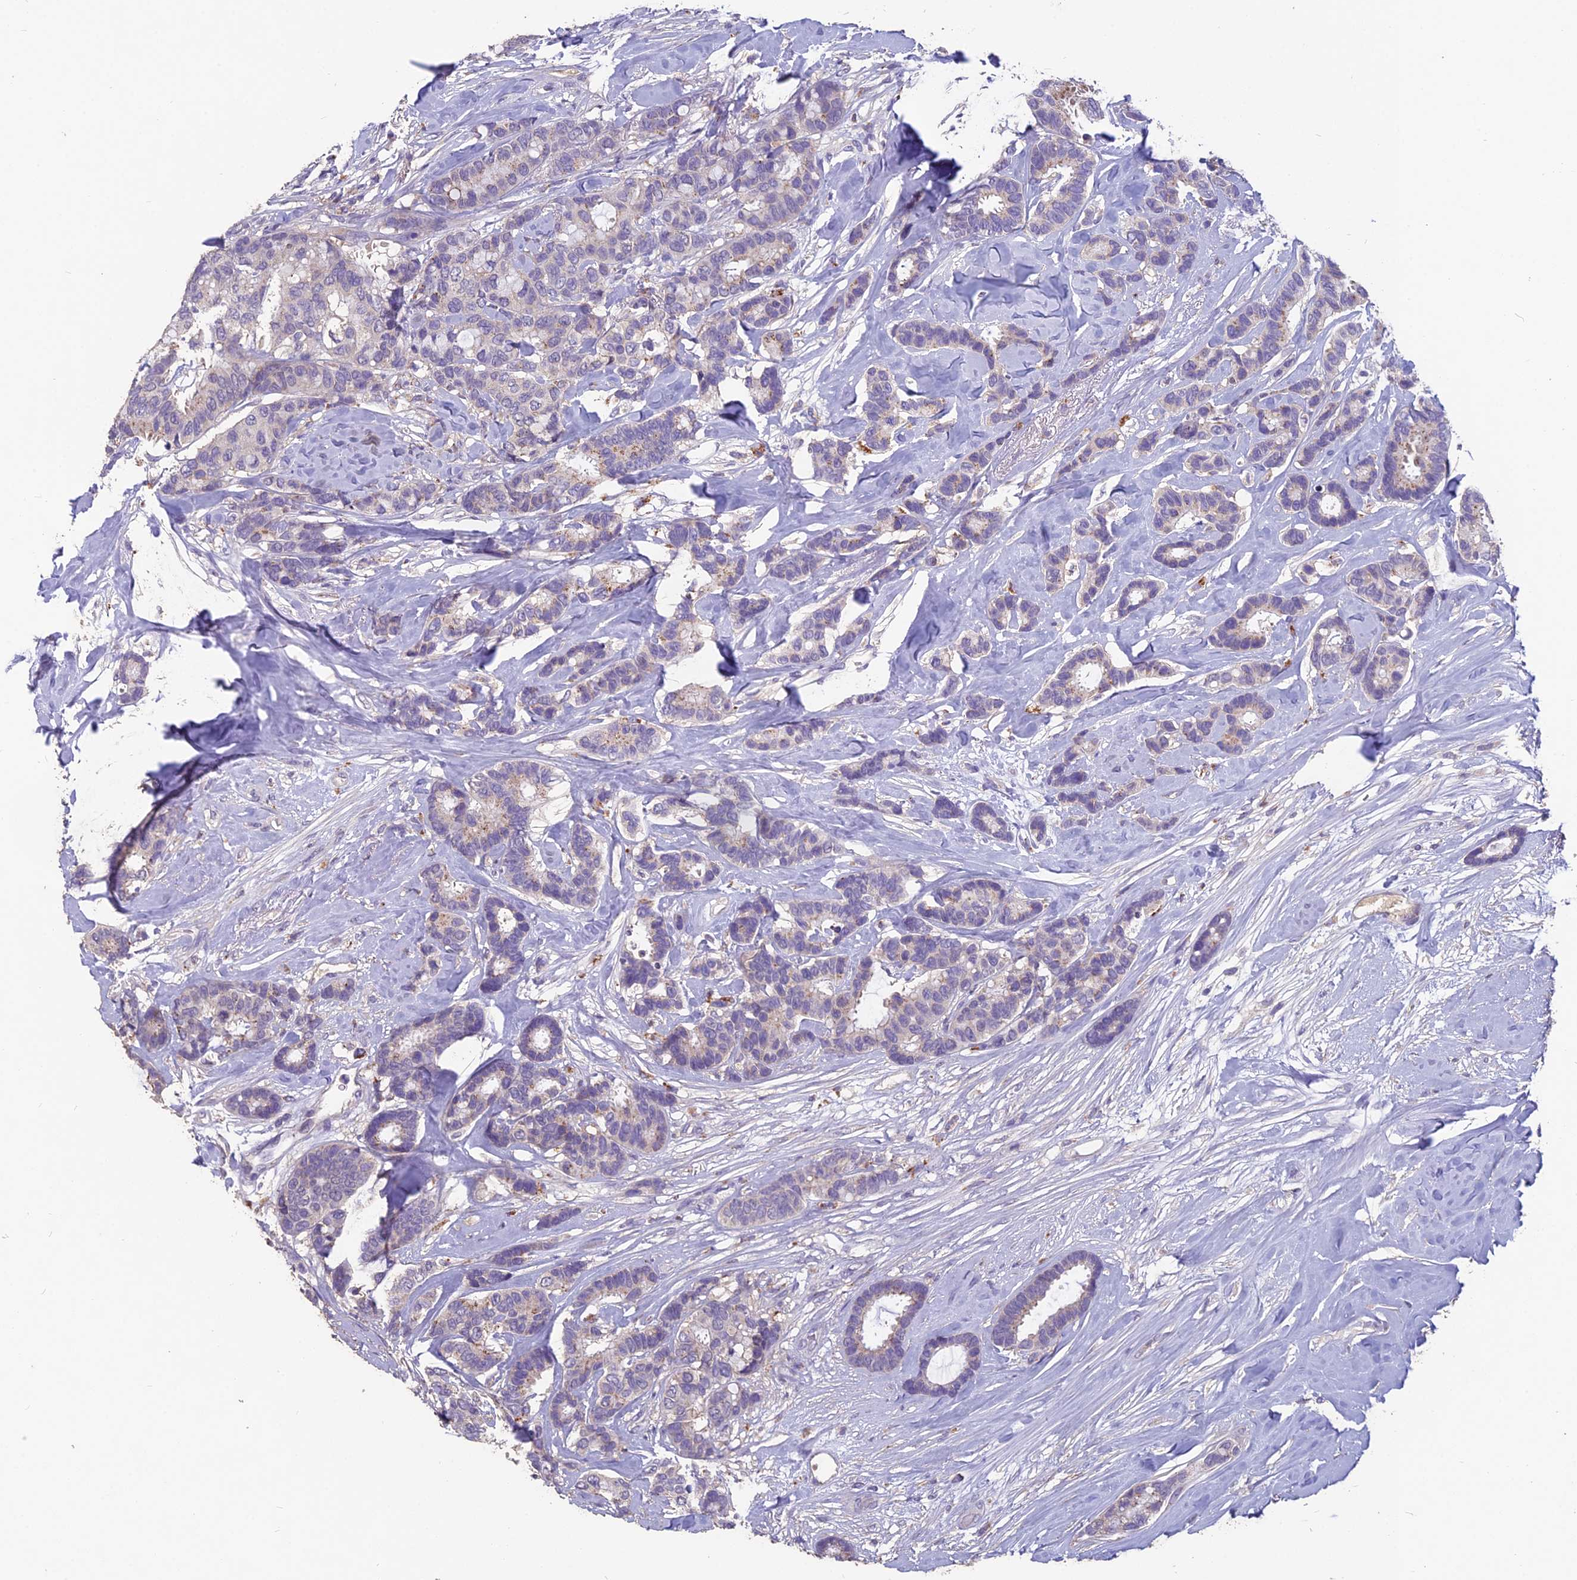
{"staining": {"intensity": "moderate", "quantity": "<25%", "location": "cytoplasmic/membranous"}, "tissue": "breast cancer", "cell_type": "Tumor cells", "image_type": "cancer", "snomed": [{"axis": "morphology", "description": "Duct carcinoma"}, {"axis": "topography", "description": "Breast"}], "caption": "The micrograph shows staining of breast cancer (invasive ductal carcinoma), revealing moderate cytoplasmic/membranous protein positivity (brown color) within tumor cells. The protein of interest is shown in brown color, while the nuclei are stained blue.", "gene": "CEACAM16", "patient": {"sex": "female", "age": 87}}